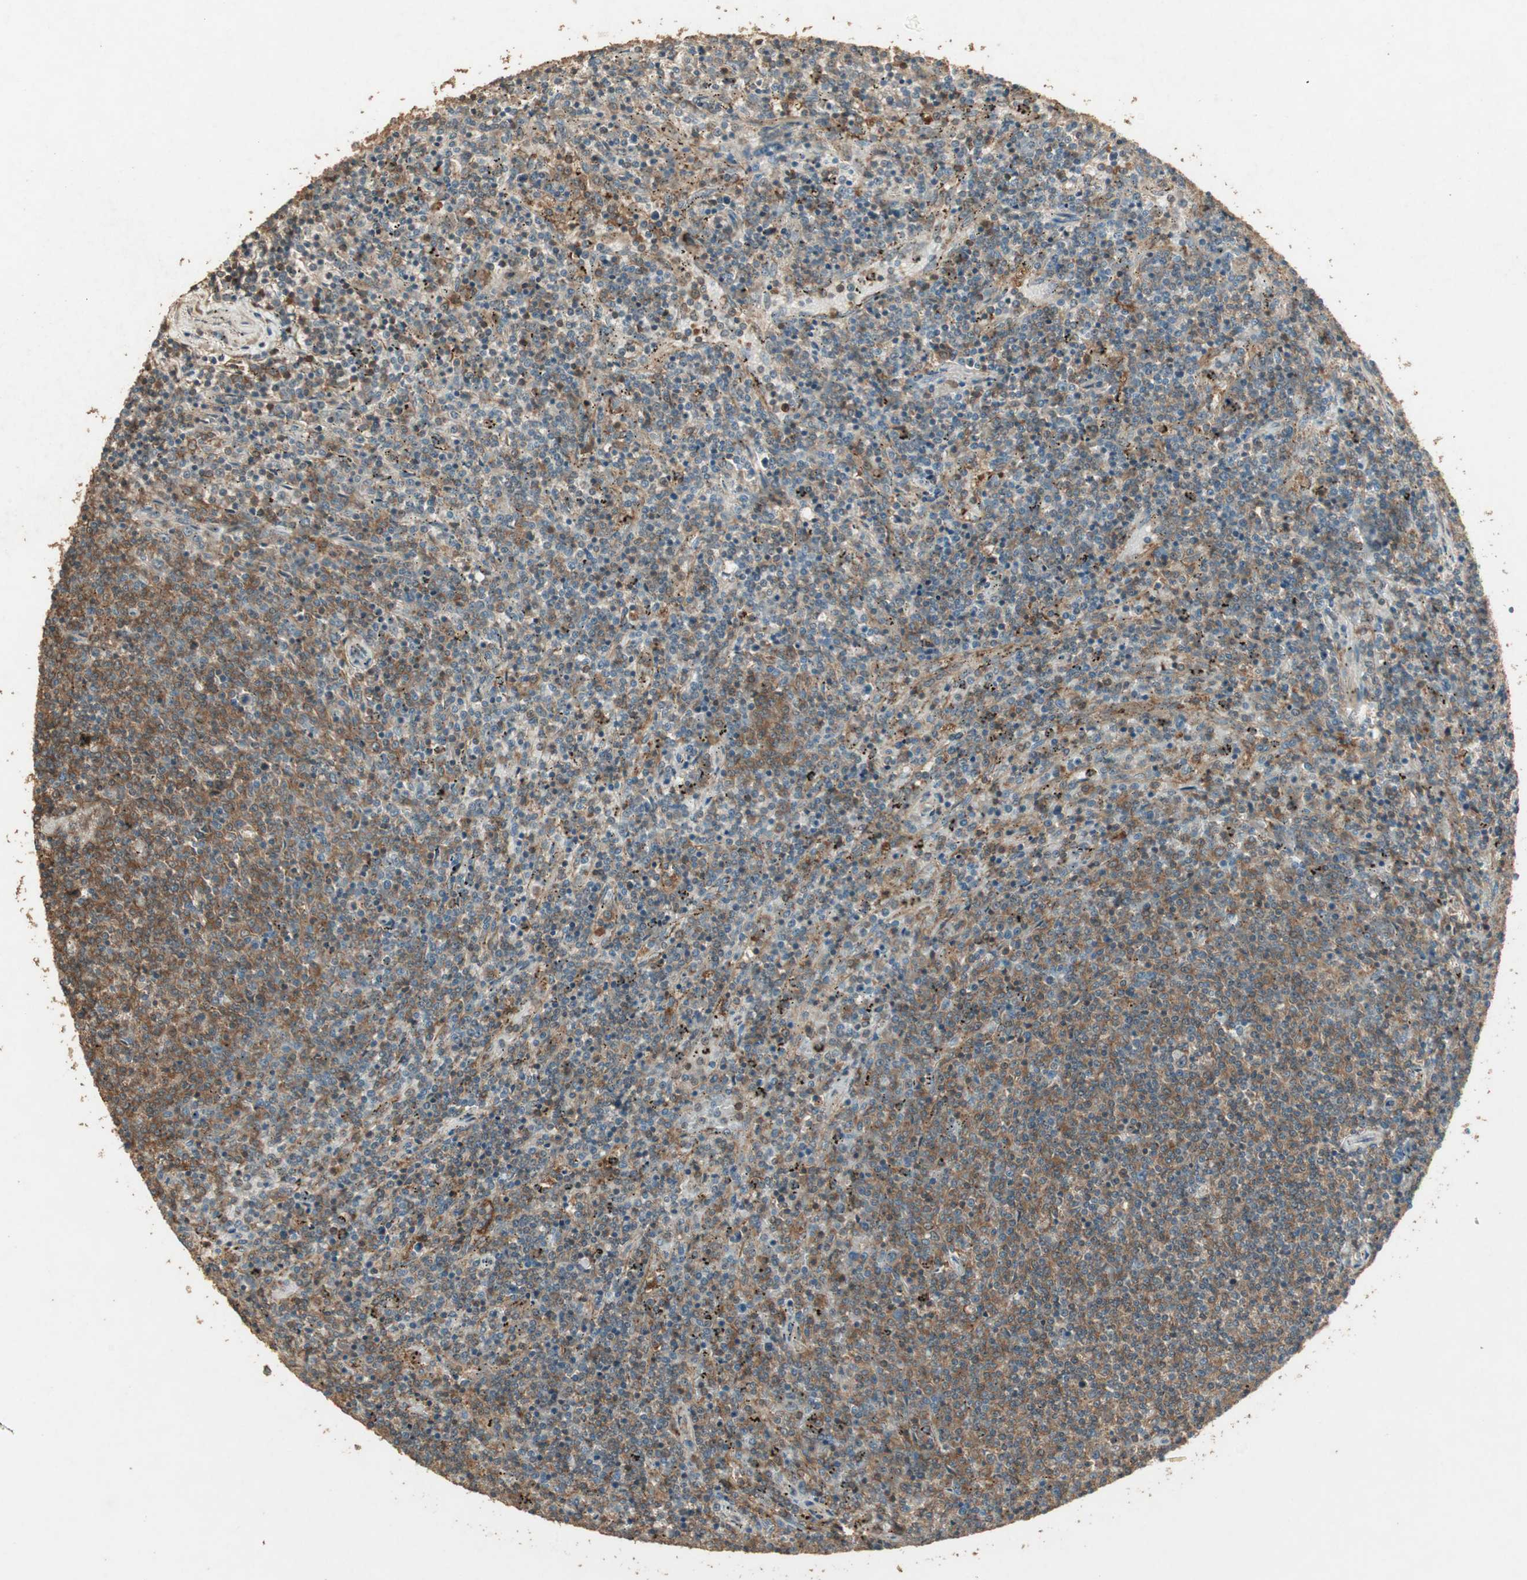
{"staining": {"intensity": "moderate", "quantity": ">75%", "location": "cytoplasmic/membranous"}, "tissue": "lymphoma", "cell_type": "Tumor cells", "image_type": "cancer", "snomed": [{"axis": "morphology", "description": "Malignant lymphoma, non-Hodgkin's type, Low grade"}, {"axis": "topography", "description": "Spleen"}], "caption": "A medium amount of moderate cytoplasmic/membranous staining is appreciated in about >75% of tumor cells in lymphoma tissue.", "gene": "USP2", "patient": {"sex": "female", "age": 50}}